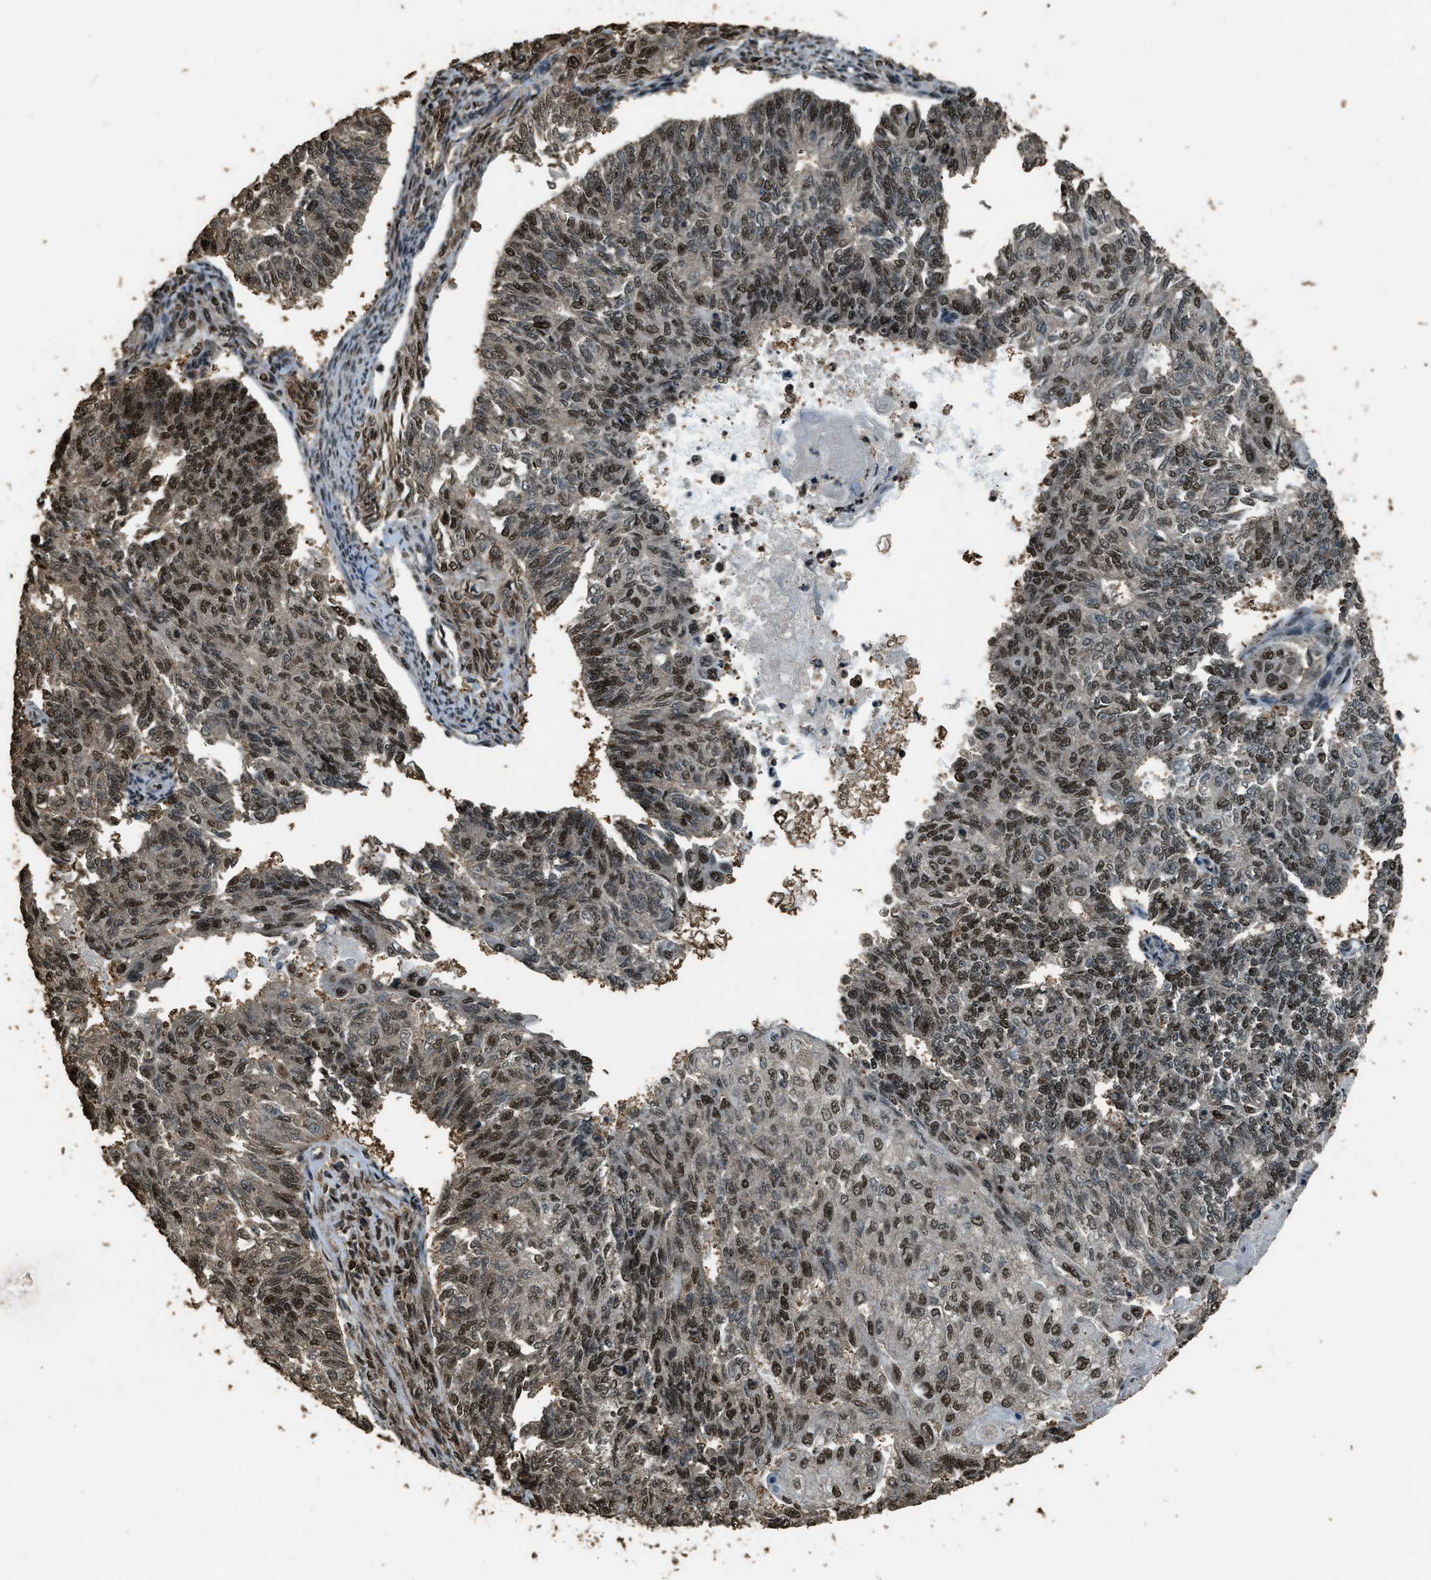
{"staining": {"intensity": "strong", "quantity": ">75%", "location": "nuclear"}, "tissue": "endometrial cancer", "cell_type": "Tumor cells", "image_type": "cancer", "snomed": [{"axis": "morphology", "description": "Adenocarcinoma, NOS"}, {"axis": "topography", "description": "Endometrium"}], "caption": "Immunohistochemical staining of endometrial adenocarcinoma exhibits high levels of strong nuclear protein staining in approximately >75% of tumor cells.", "gene": "MYB", "patient": {"sex": "female", "age": 32}}